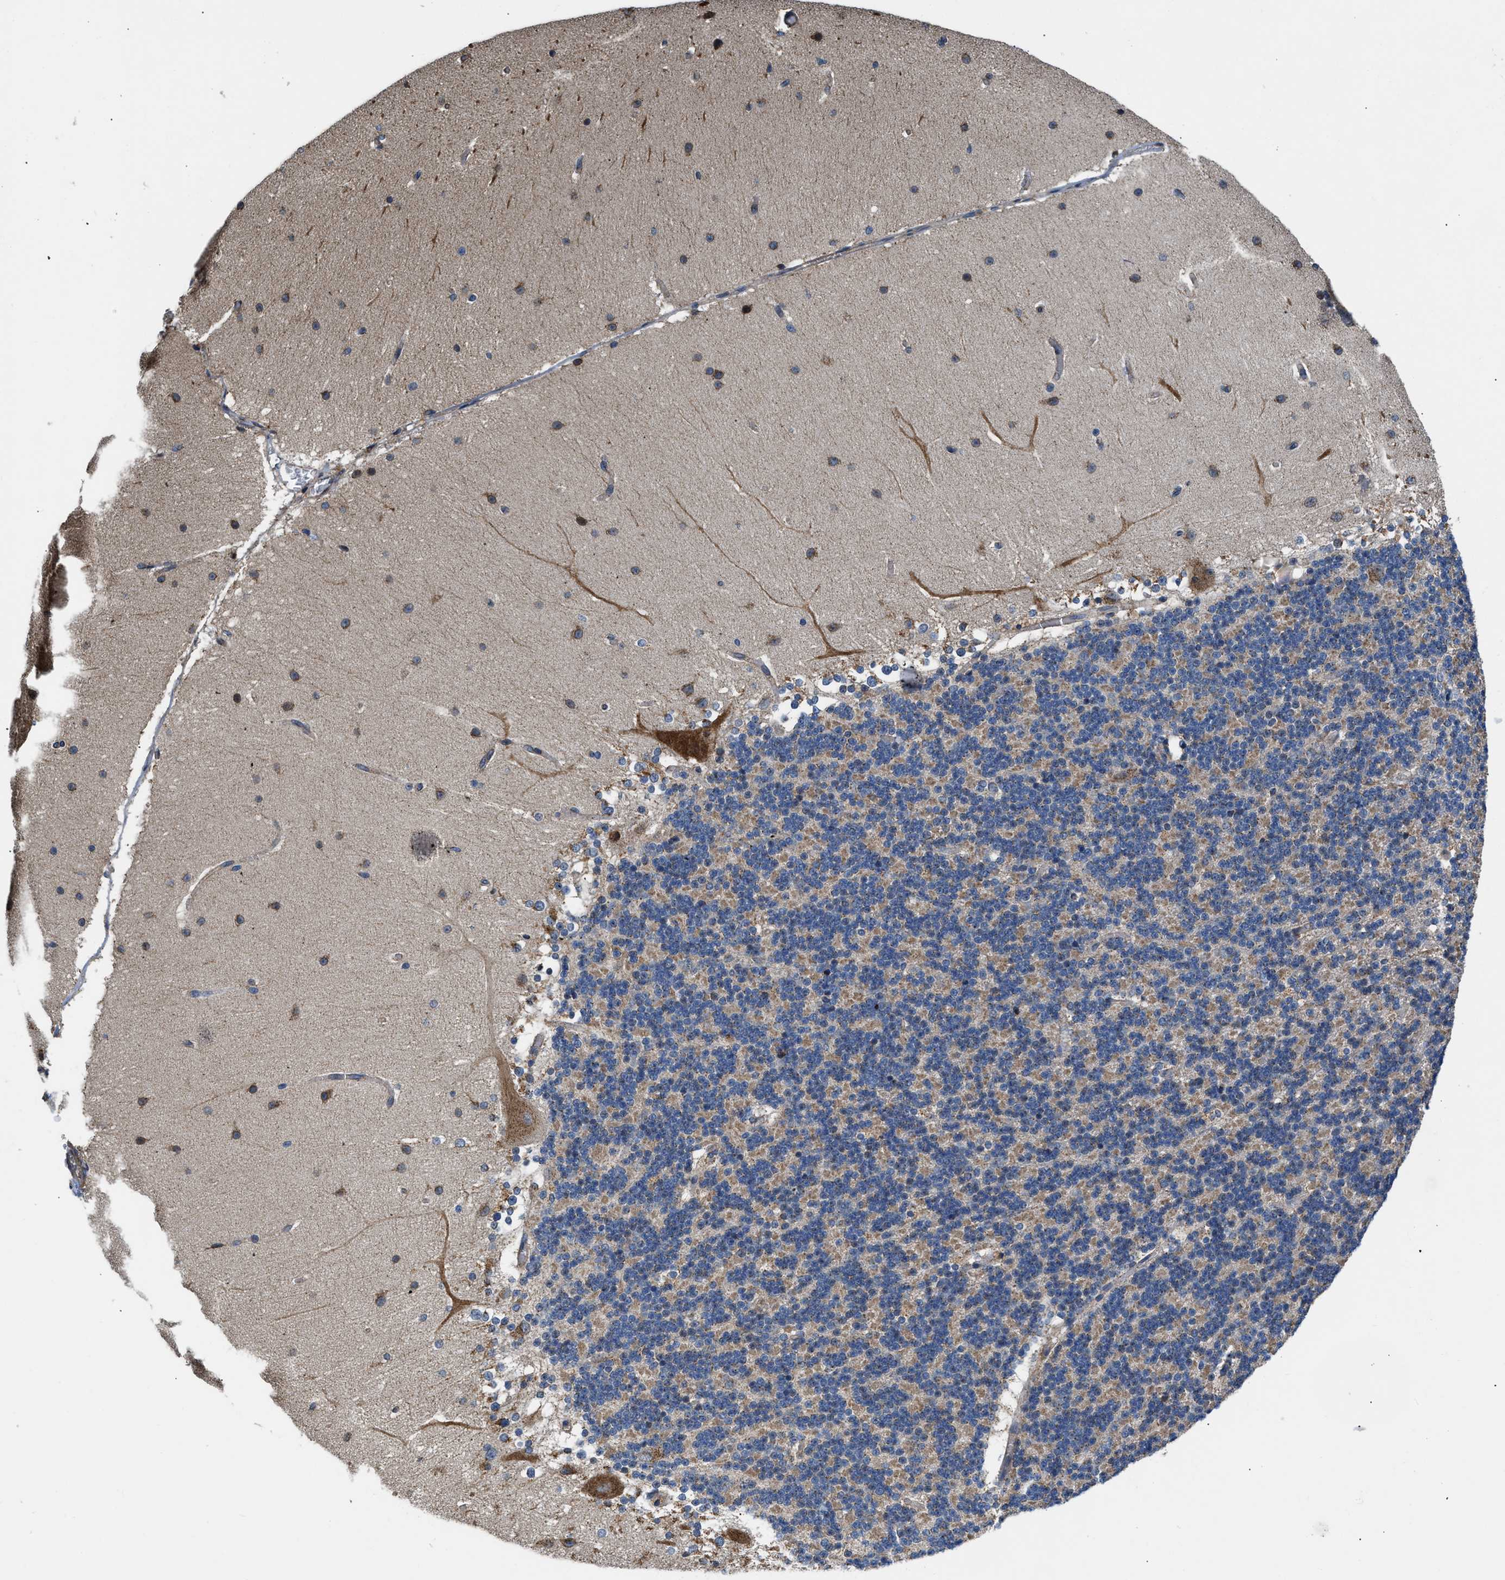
{"staining": {"intensity": "moderate", "quantity": "25%-75%", "location": "cytoplasmic/membranous"}, "tissue": "cerebellum", "cell_type": "Cells in granular layer", "image_type": "normal", "snomed": [{"axis": "morphology", "description": "Normal tissue, NOS"}, {"axis": "topography", "description": "Cerebellum"}], "caption": "The immunohistochemical stain labels moderate cytoplasmic/membranous positivity in cells in granular layer of unremarkable cerebellum. (brown staining indicates protein expression, while blue staining denotes nuclei).", "gene": "CEP128", "patient": {"sex": "female", "age": 19}}